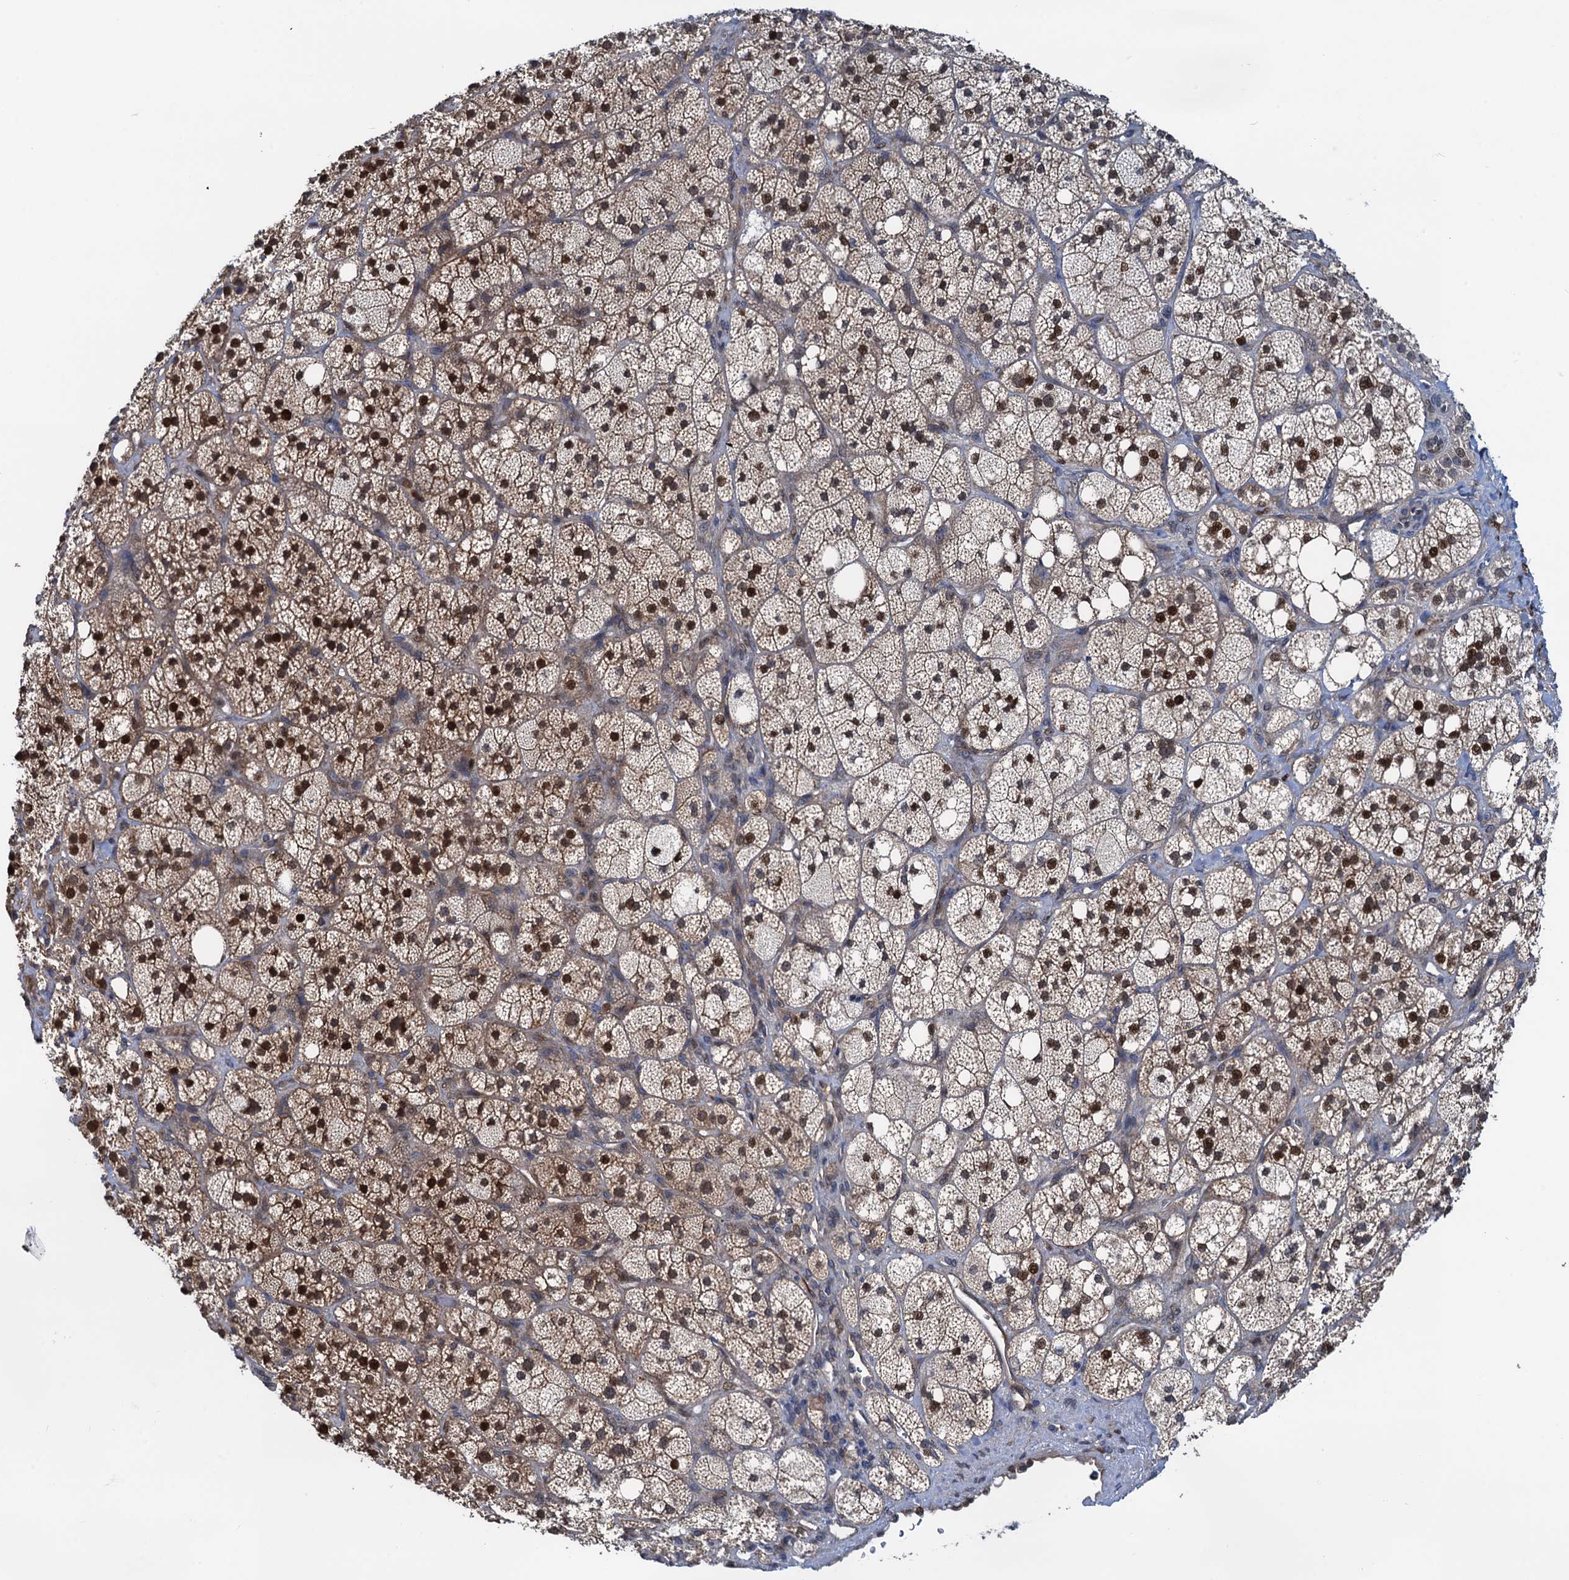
{"staining": {"intensity": "moderate", "quantity": "25%-75%", "location": "cytoplasmic/membranous,nuclear"}, "tissue": "adrenal gland", "cell_type": "Glandular cells", "image_type": "normal", "snomed": [{"axis": "morphology", "description": "Normal tissue, NOS"}, {"axis": "topography", "description": "Adrenal gland"}], "caption": "Brown immunohistochemical staining in unremarkable human adrenal gland demonstrates moderate cytoplasmic/membranous,nuclear staining in approximately 25%-75% of glandular cells.", "gene": "RNF125", "patient": {"sex": "male", "age": 61}}